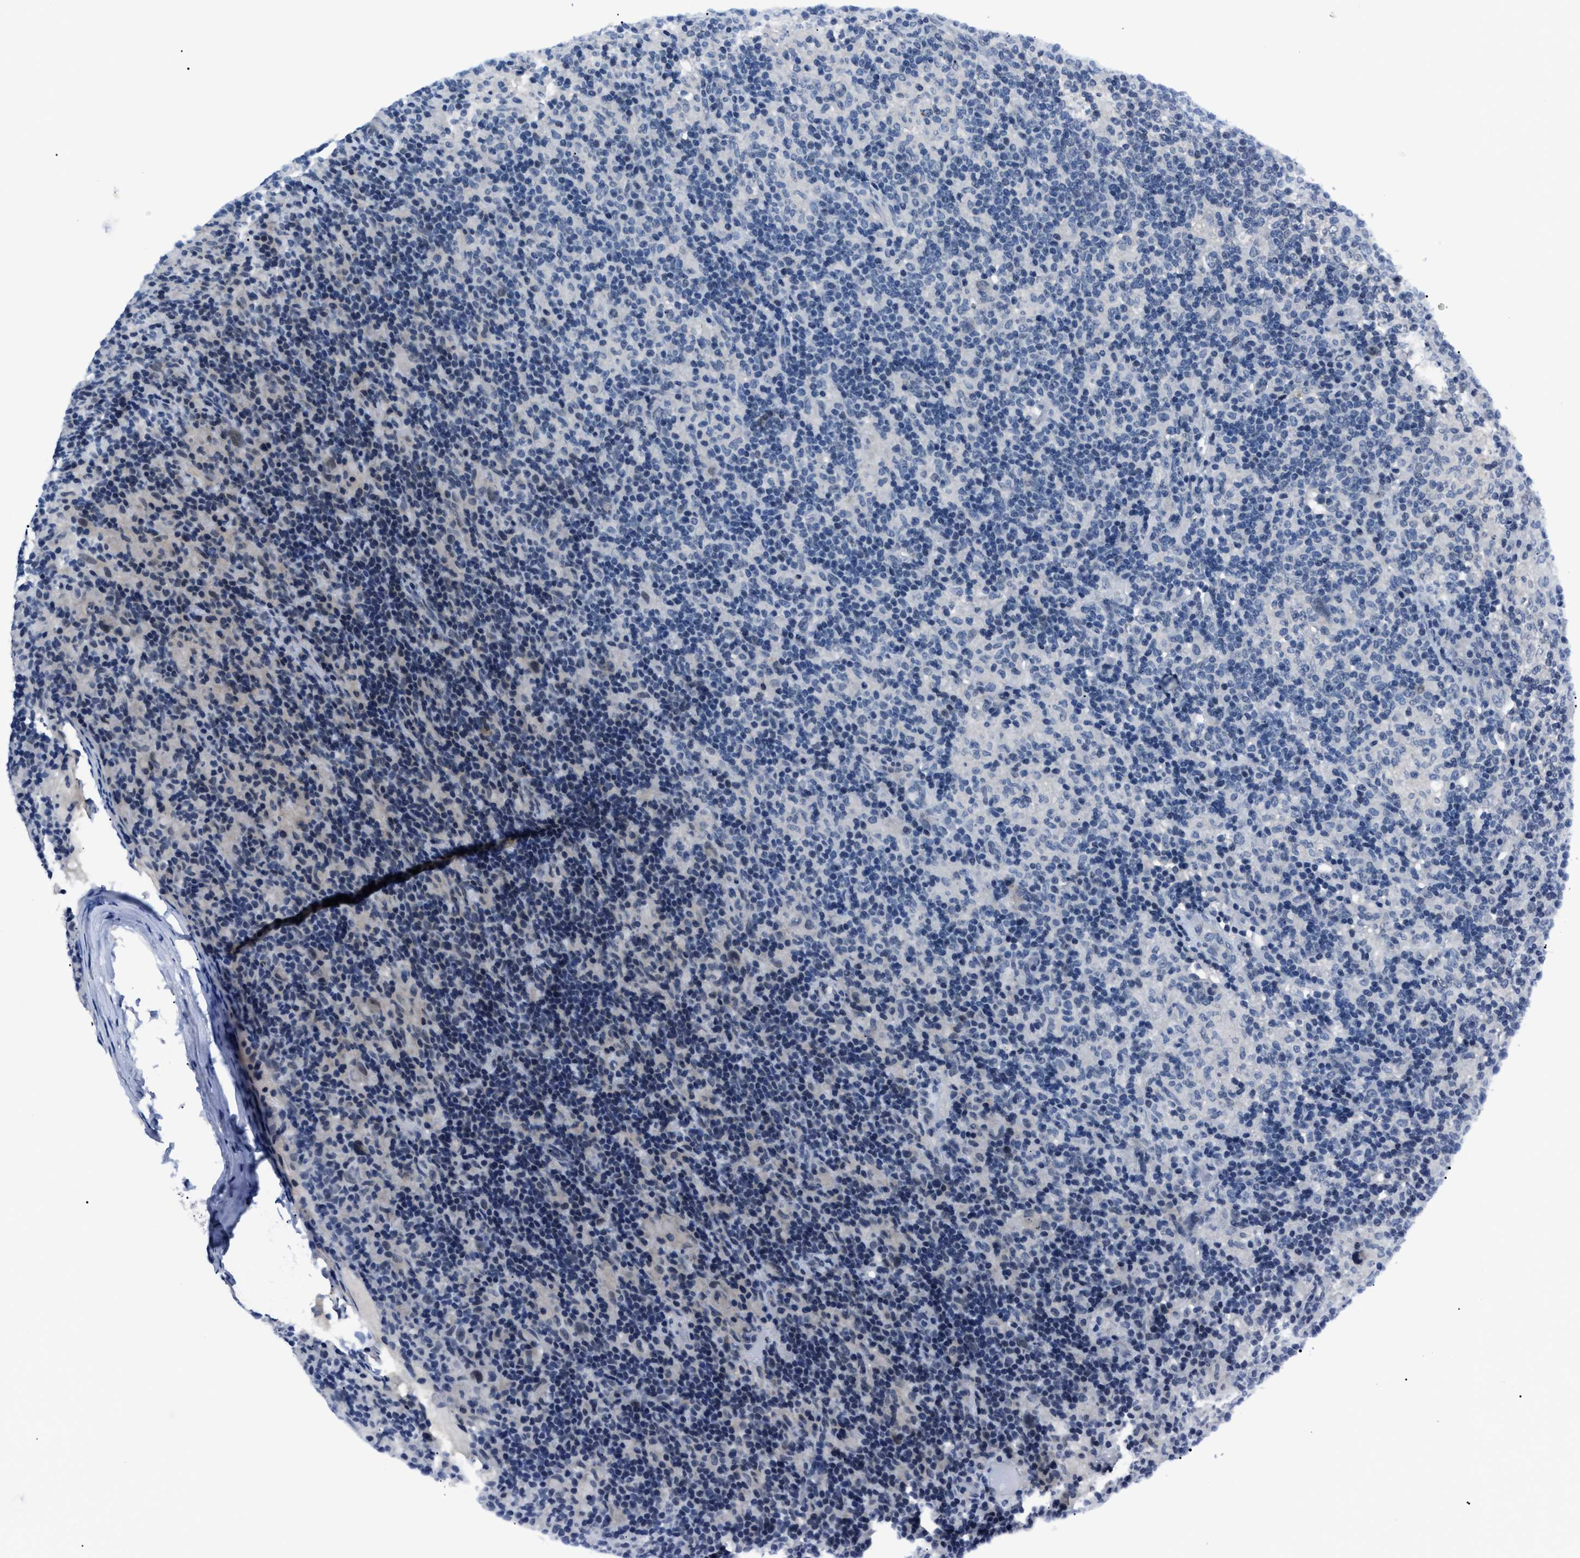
{"staining": {"intensity": "negative", "quantity": "none", "location": "none"}, "tissue": "lymphoma", "cell_type": "Tumor cells", "image_type": "cancer", "snomed": [{"axis": "morphology", "description": "Hodgkin's disease, NOS"}, {"axis": "topography", "description": "Lymph node"}], "caption": "An IHC image of Hodgkin's disease is shown. There is no staining in tumor cells of Hodgkin's disease. (DAB immunohistochemistry (IHC) visualized using brightfield microscopy, high magnification).", "gene": "LRWD1", "patient": {"sex": "male", "age": 70}}